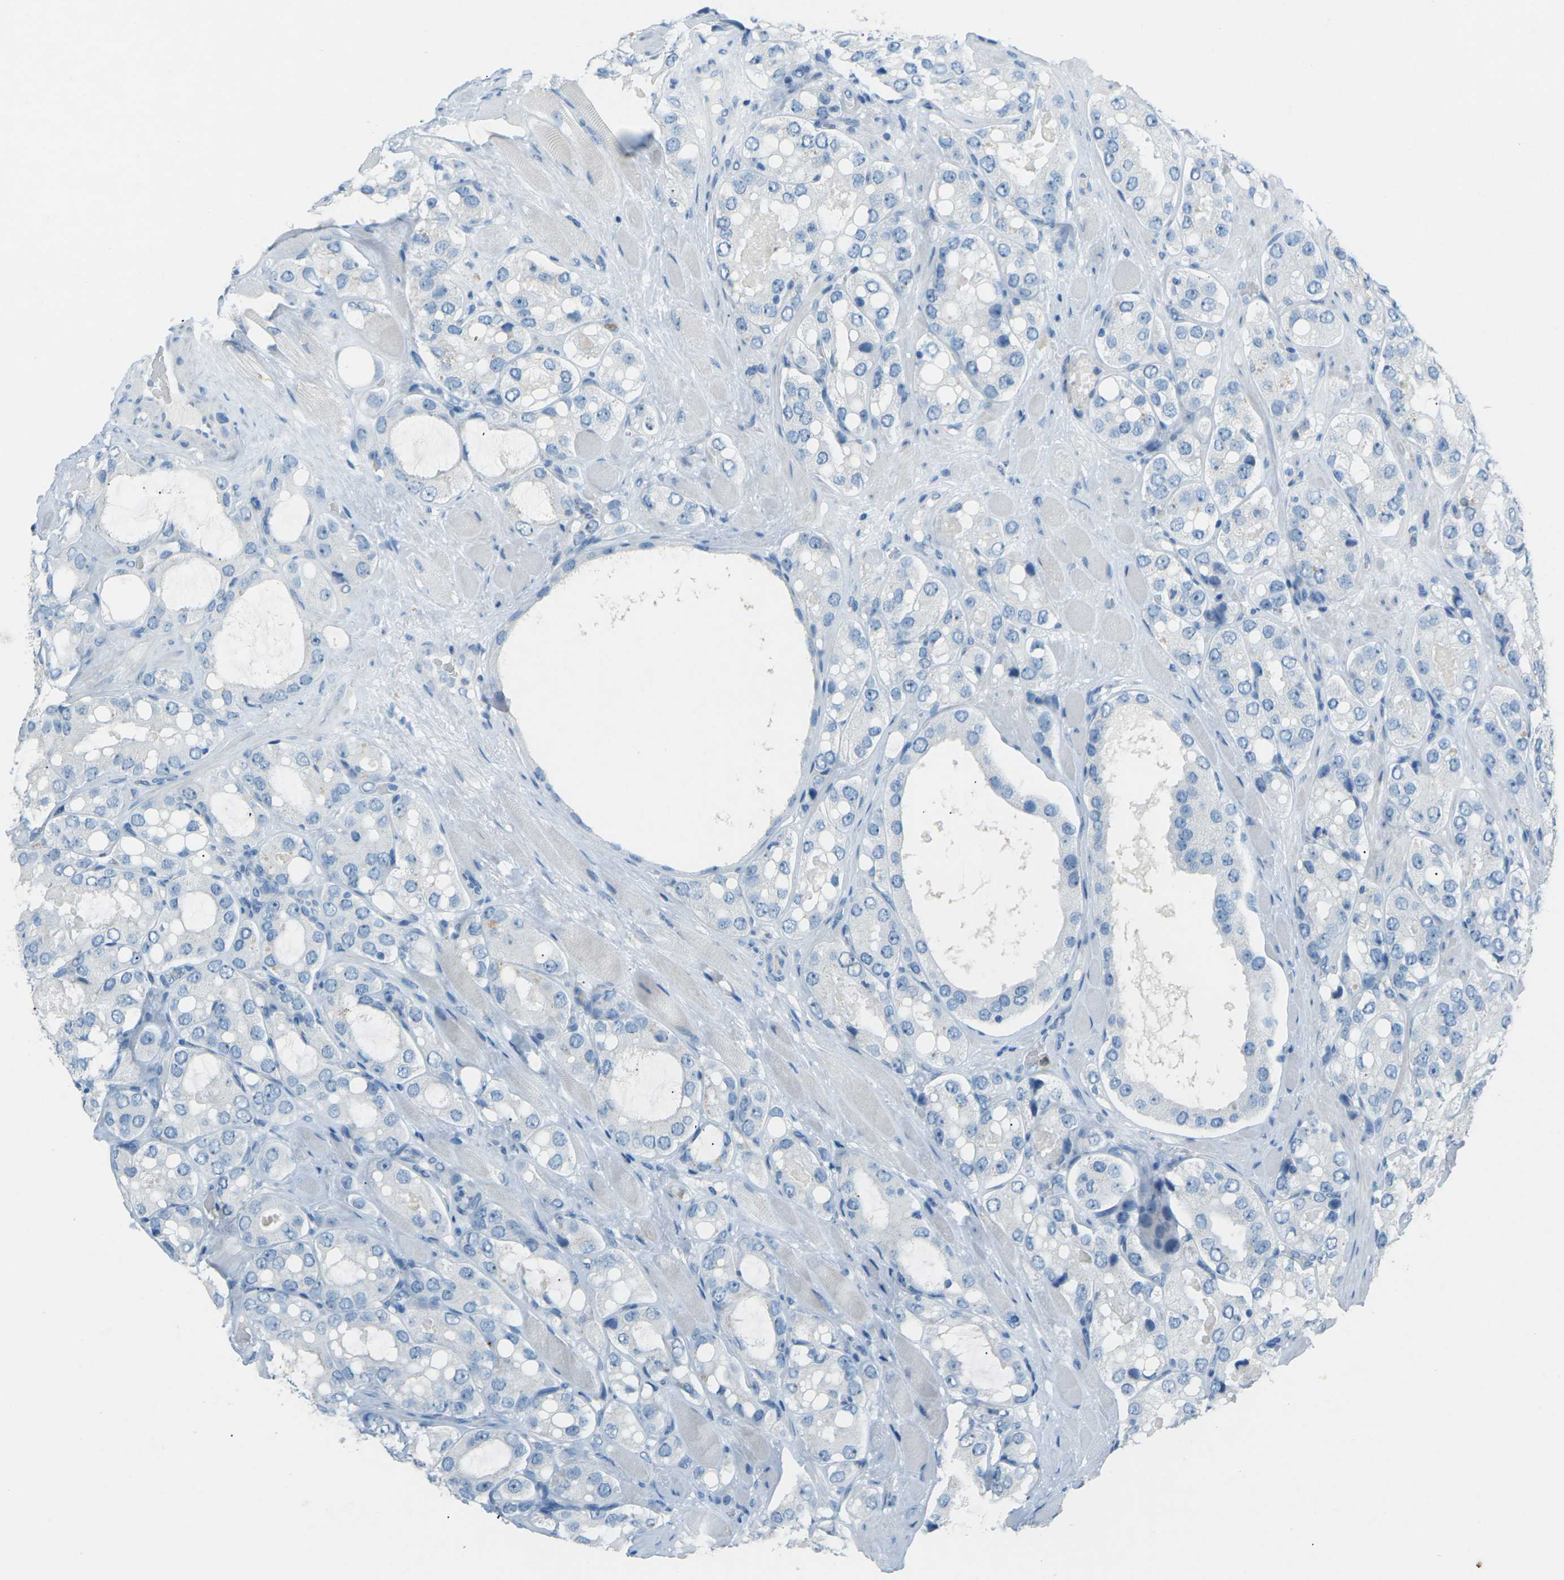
{"staining": {"intensity": "negative", "quantity": "none", "location": "none"}, "tissue": "prostate cancer", "cell_type": "Tumor cells", "image_type": "cancer", "snomed": [{"axis": "morphology", "description": "Adenocarcinoma, High grade"}, {"axis": "topography", "description": "Prostate"}], "caption": "DAB immunohistochemical staining of high-grade adenocarcinoma (prostate) shows no significant staining in tumor cells.", "gene": "CDH16", "patient": {"sex": "male", "age": 65}}